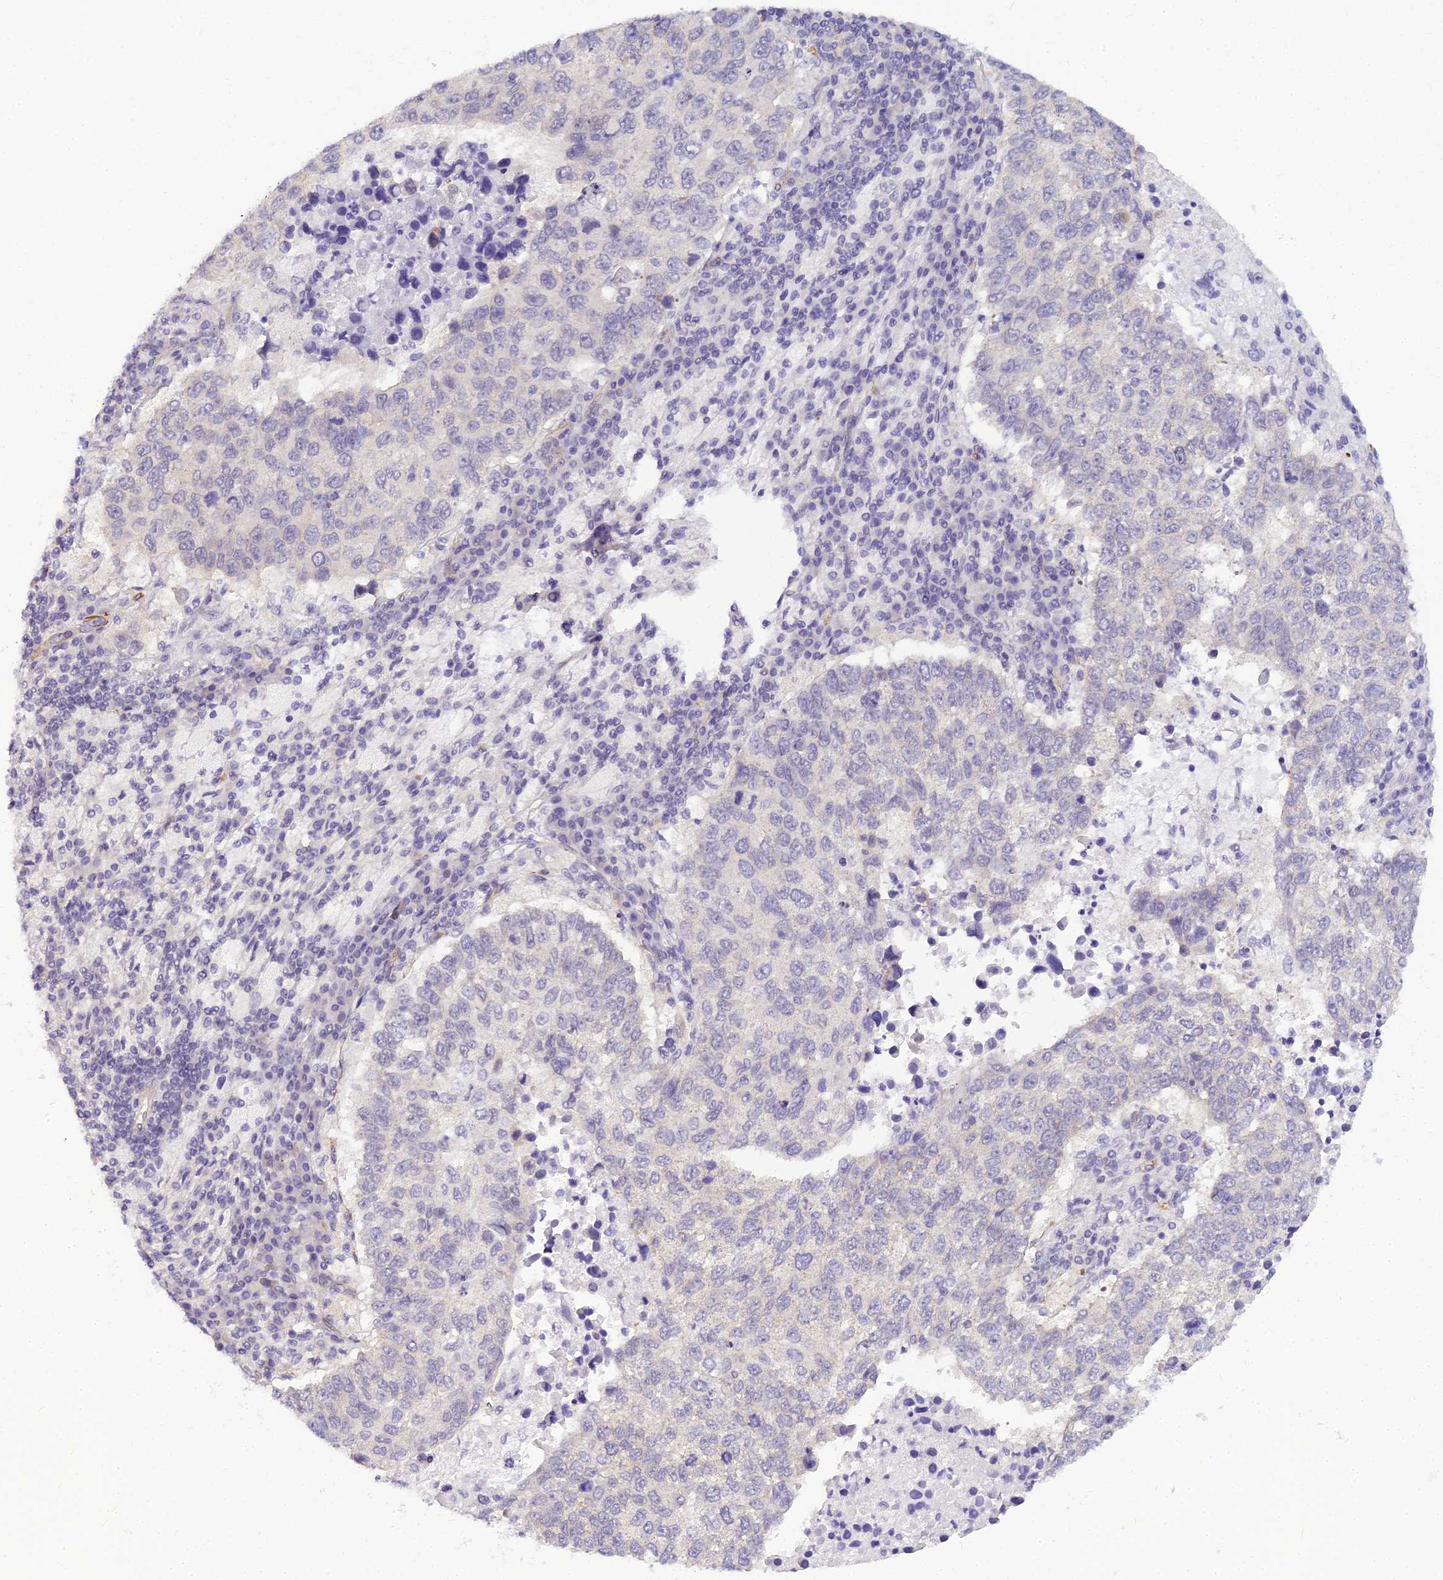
{"staining": {"intensity": "negative", "quantity": "none", "location": "none"}, "tissue": "lung cancer", "cell_type": "Tumor cells", "image_type": "cancer", "snomed": [{"axis": "morphology", "description": "Squamous cell carcinoma, NOS"}, {"axis": "topography", "description": "Lung"}], "caption": "Tumor cells show no significant positivity in lung cancer (squamous cell carcinoma).", "gene": "RGL3", "patient": {"sex": "male", "age": 73}}